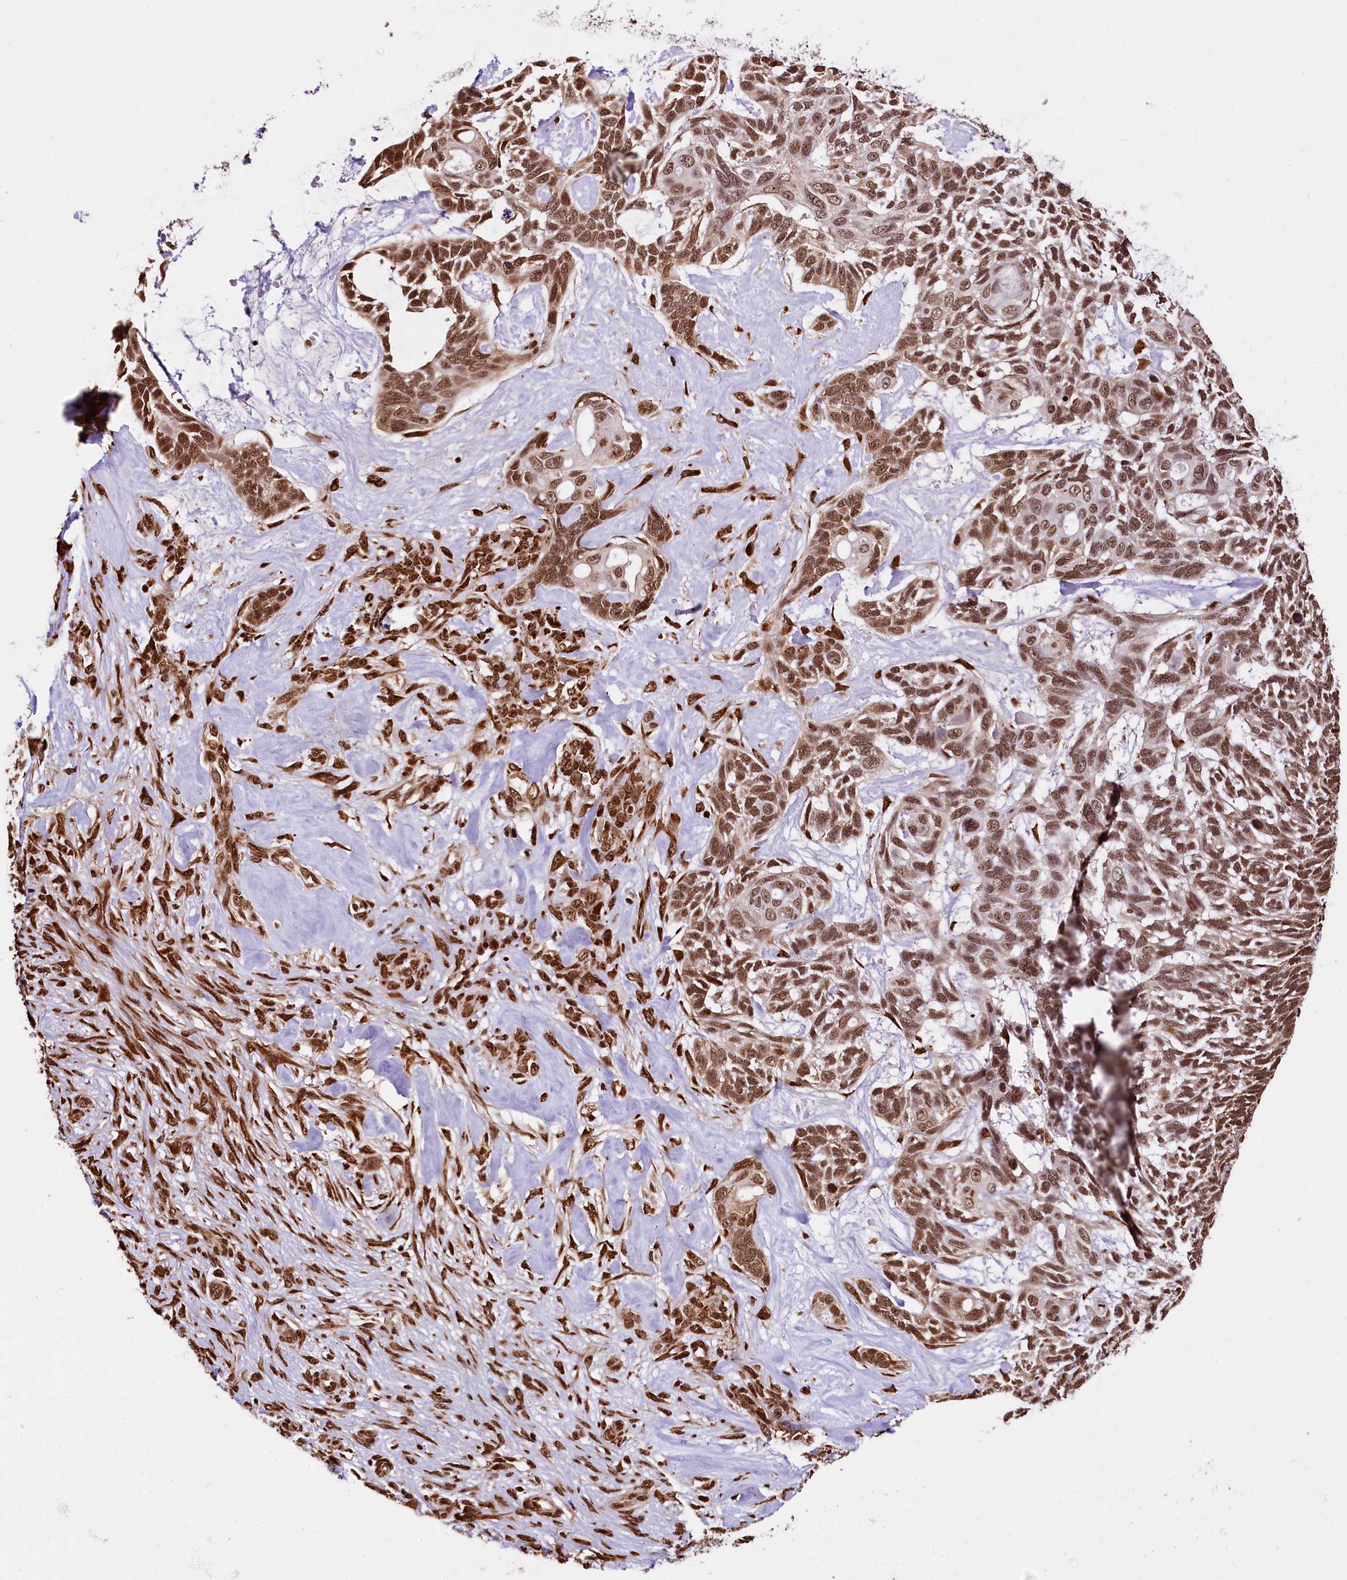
{"staining": {"intensity": "strong", "quantity": ">75%", "location": "nuclear"}, "tissue": "skin cancer", "cell_type": "Tumor cells", "image_type": "cancer", "snomed": [{"axis": "morphology", "description": "Basal cell carcinoma"}, {"axis": "topography", "description": "Skin"}], "caption": "This micrograph exhibits skin cancer (basal cell carcinoma) stained with immunohistochemistry to label a protein in brown. The nuclear of tumor cells show strong positivity for the protein. Nuclei are counter-stained blue.", "gene": "PDS5B", "patient": {"sex": "male", "age": 88}}